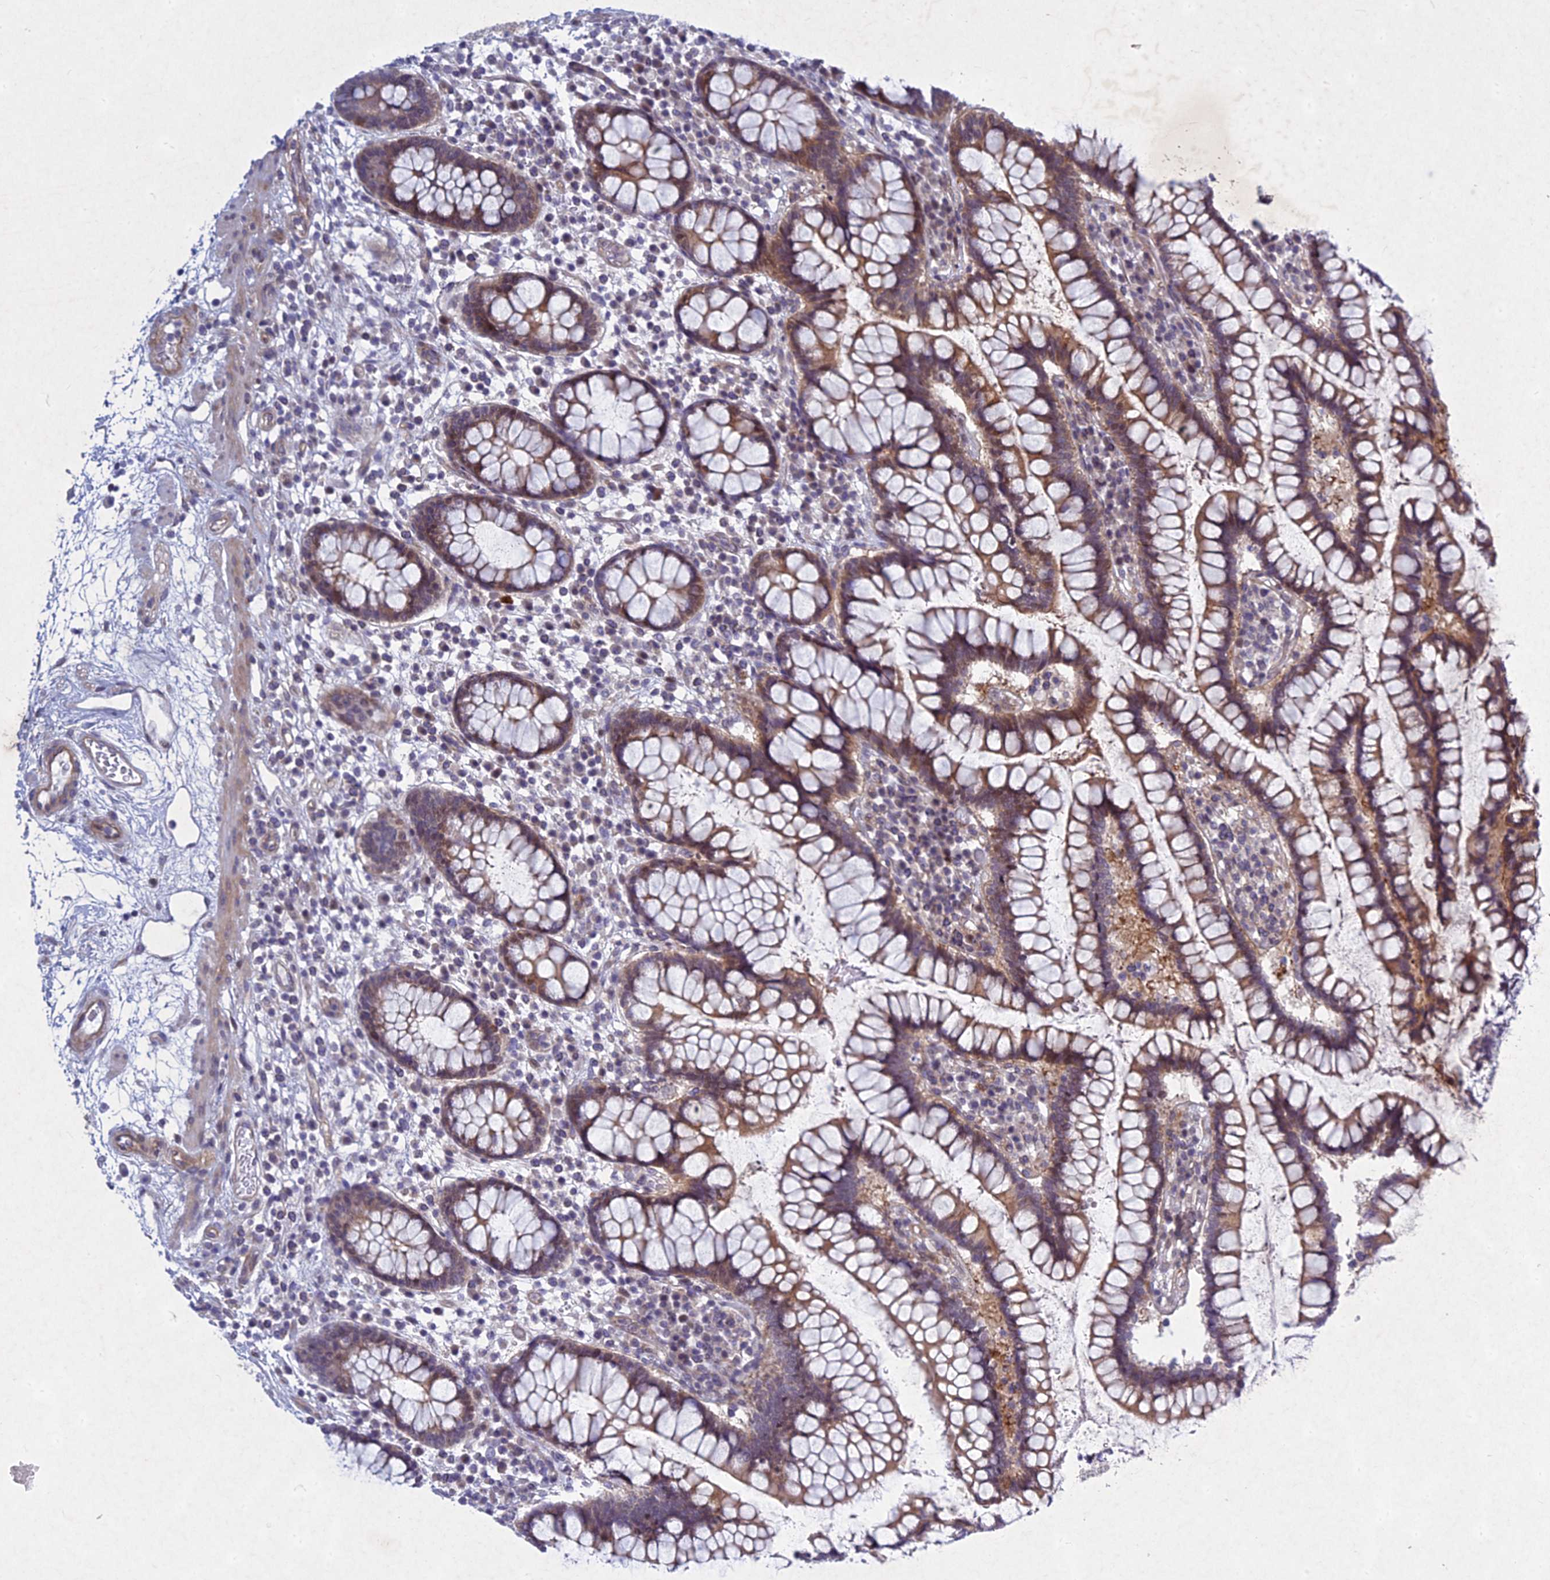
{"staining": {"intensity": "weak", "quantity": ">75%", "location": "cytoplasmic/membranous"}, "tissue": "colon", "cell_type": "Endothelial cells", "image_type": "normal", "snomed": [{"axis": "morphology", "description": "Normal tissue, NOS"}, {"axis": "topography", "description": "Colon"}], "caption": "Unremarkable colon demonstrates weak cytoplasmic/membranous staining in about >75% of endothelial cells.", "gene": "PTHLH", "patient": {"sex": "female", "age": 79}}